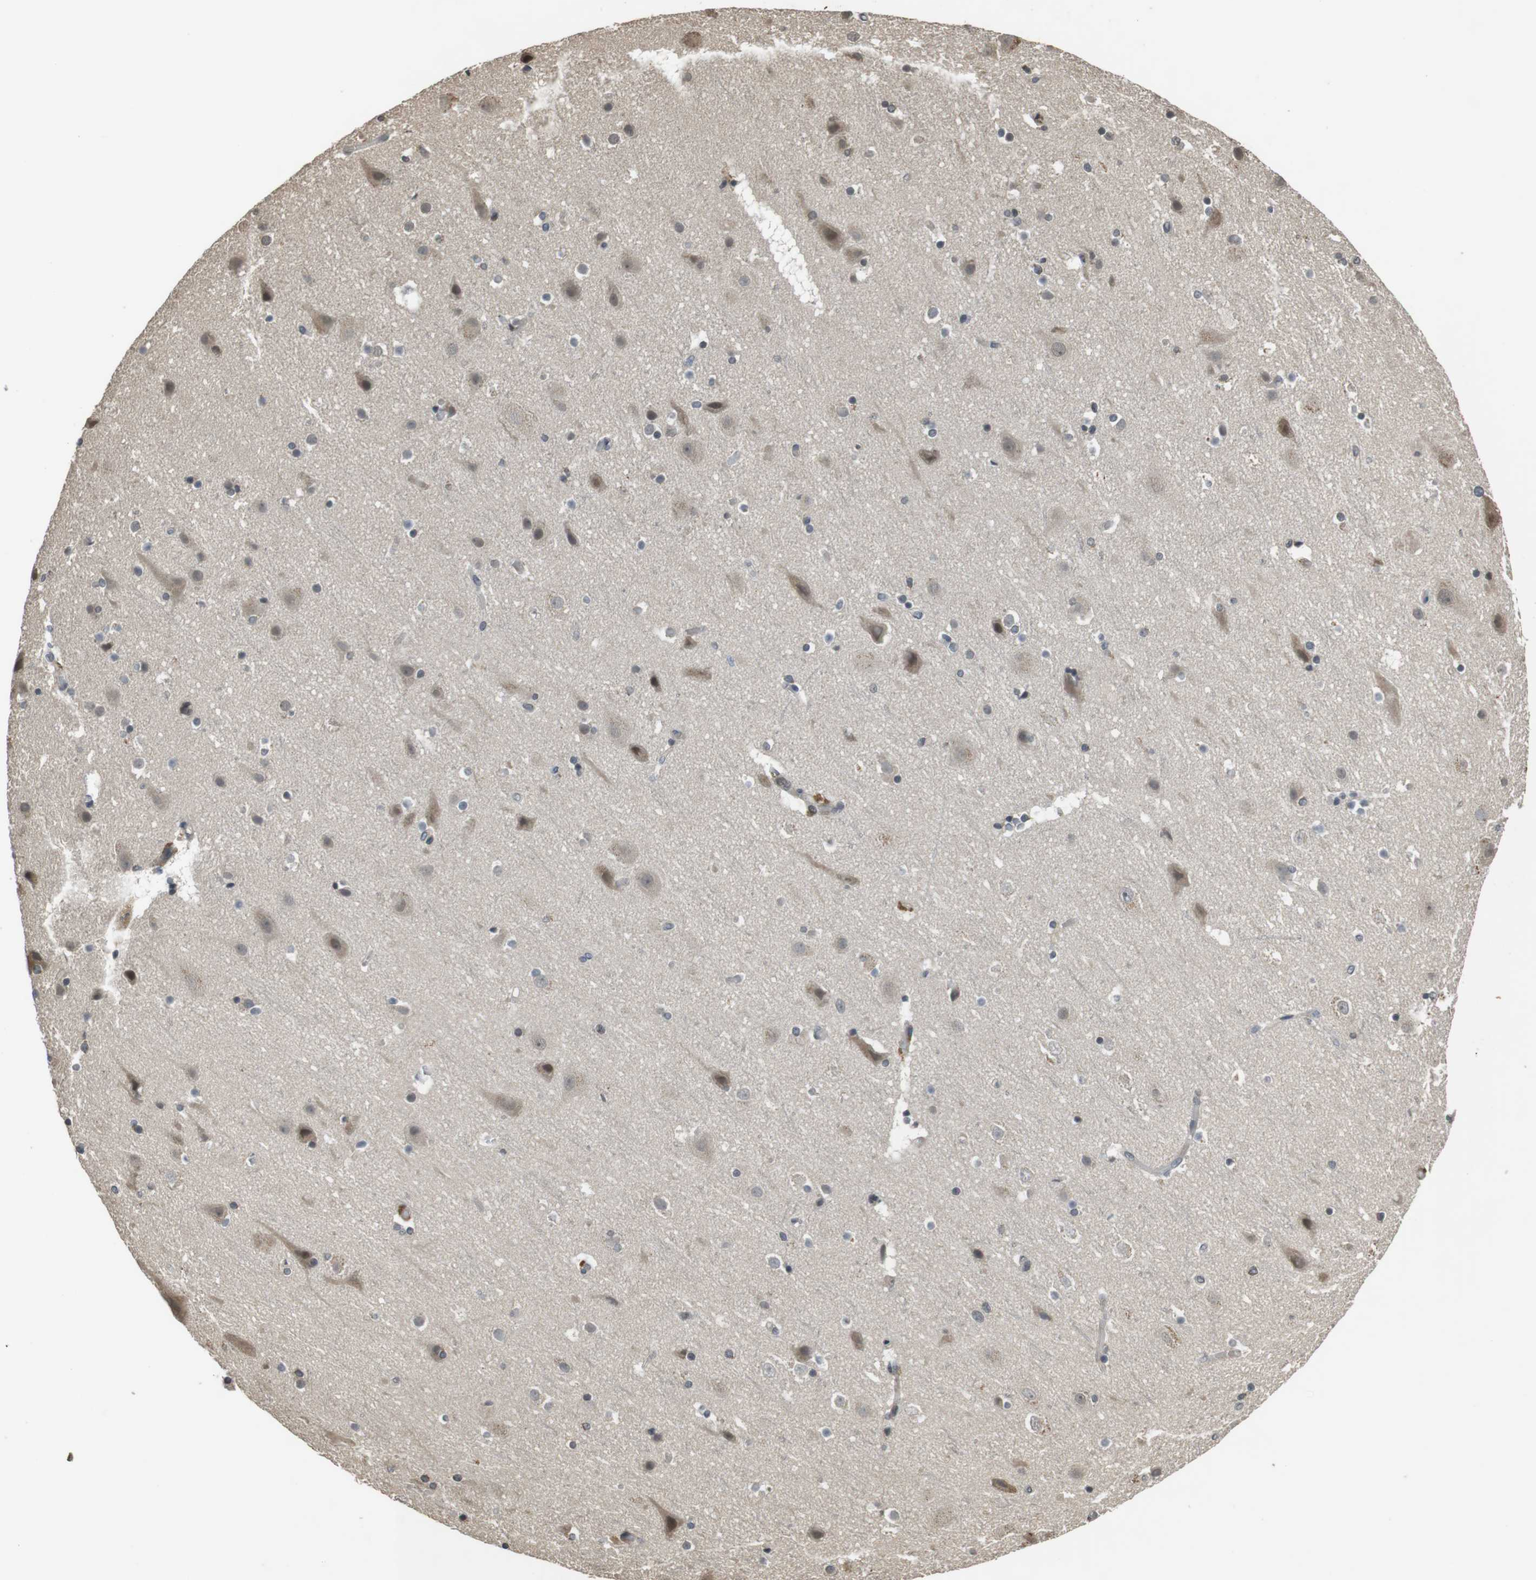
{"staining": {"intensity": "negative", "quantity": "none", "location": "none"}, "tissue": "cerebral cortex", "cell_type": "Endothelial cells", "image_type": "normal", "snomed": [{"axis": "morphology", "description": "Normal tissue, NOS"}, {"axis": "topography", "description": "Cerebral cortex"}], "caption": "Immunohistochemical staining of normal cerebral cortex reveals no significant staining in endothelial cells.", "gene": "FZD10", "patient": {"sex": "male", "age": 45}}